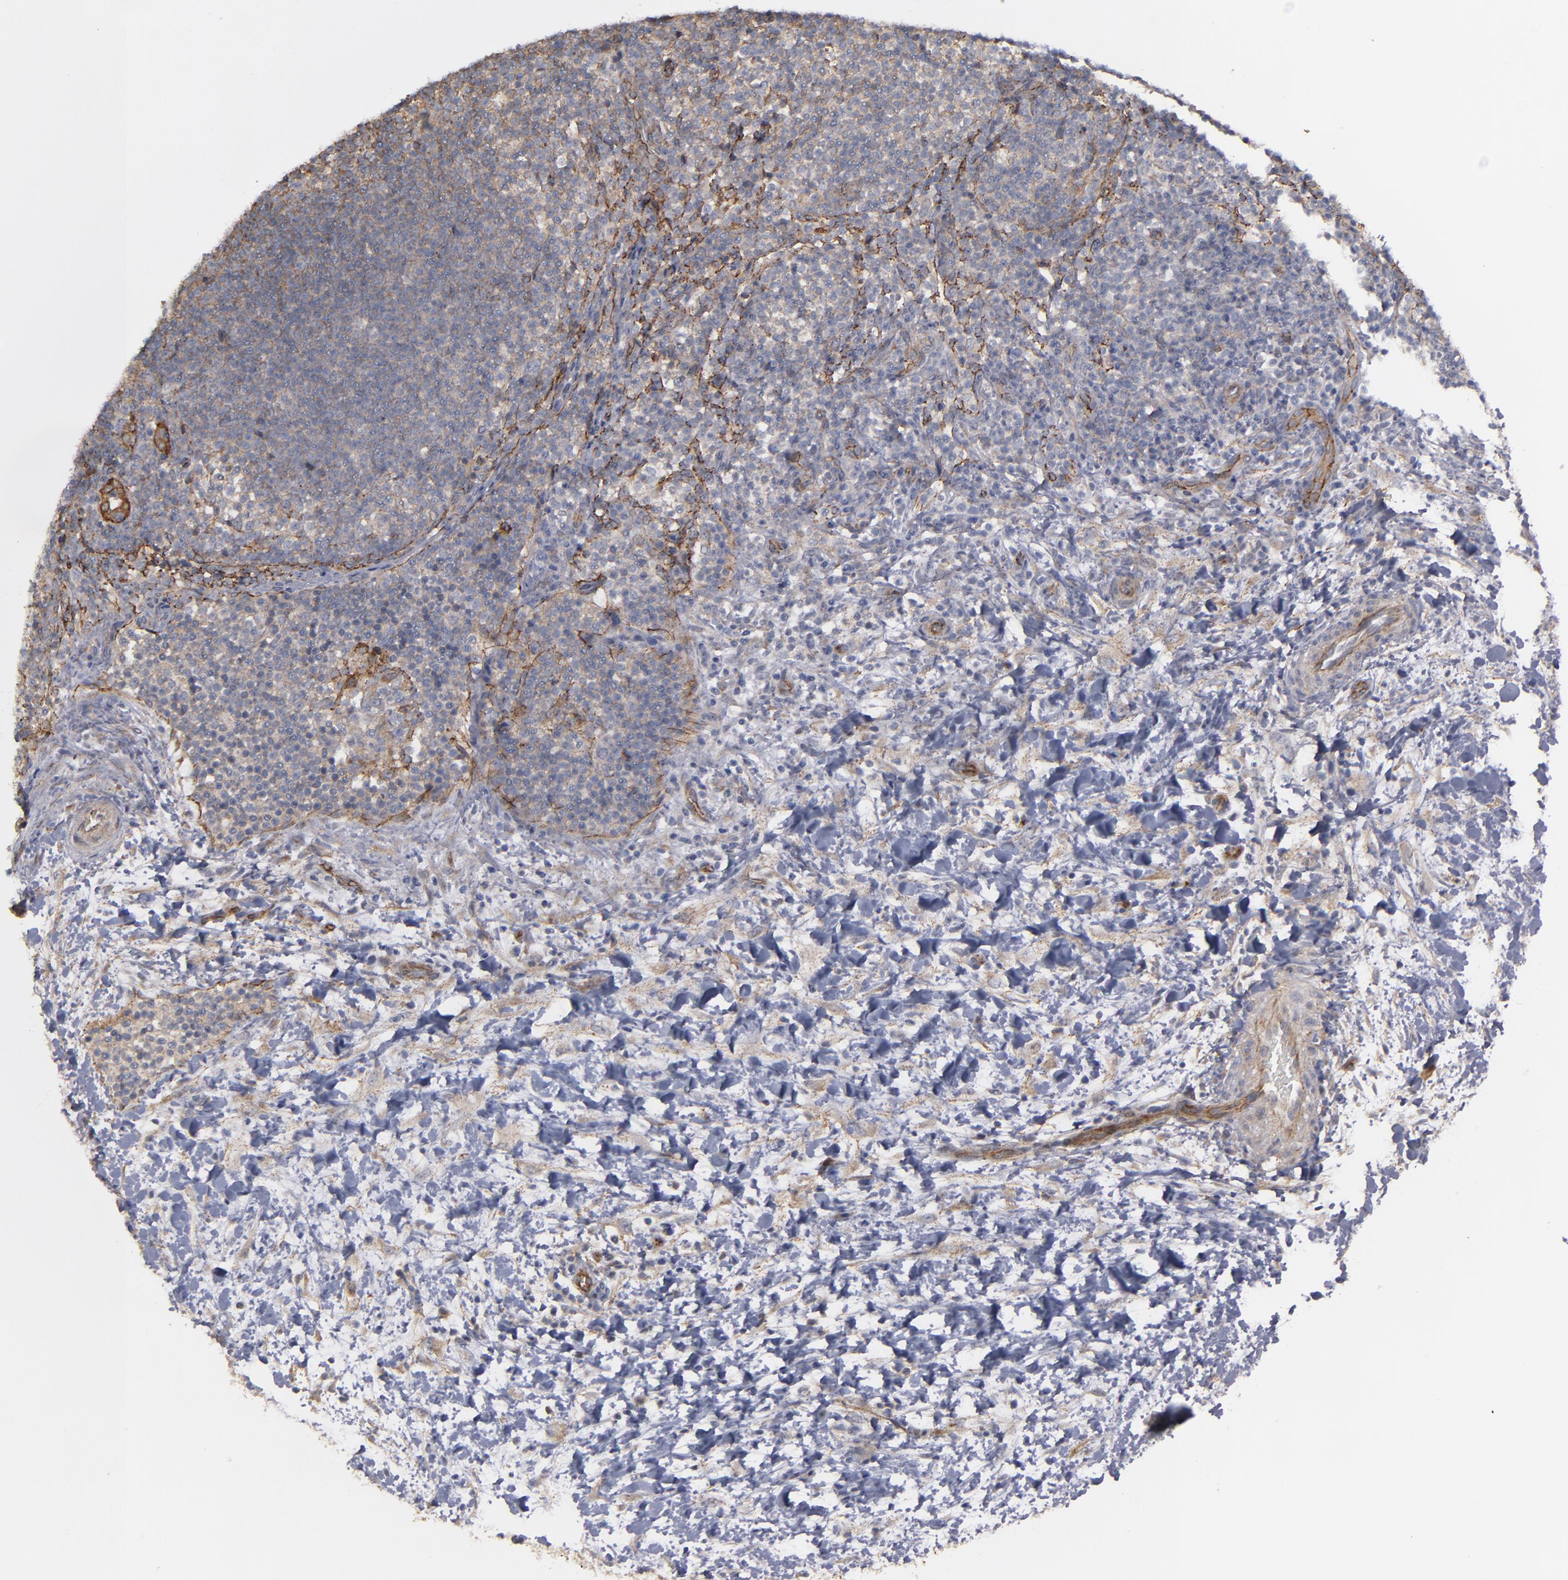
{"staining": {"intensity": "moderate", "quantity": "25%-75%", "location": "cytoplasmic/membranous"}, "tissue": "lymphoma", "cell_type": "Tumor cells", "image_type": "cancer", "snomed": [{"axis": "morphology", "description": "Malignant lymphoma, non-Hodgkin's type, Low grade"}, {"axis": "topography", "description": "Lymph node"}], "caption": "Immunohistochemical staining of lymphoma displays moderate cytoplasmic/membranous protein staining in about 25%-75% of tumor cells. Nuclei are stained in blue.", "gene": "TJP1", "patient": {"sex": "female", "age": 76}}